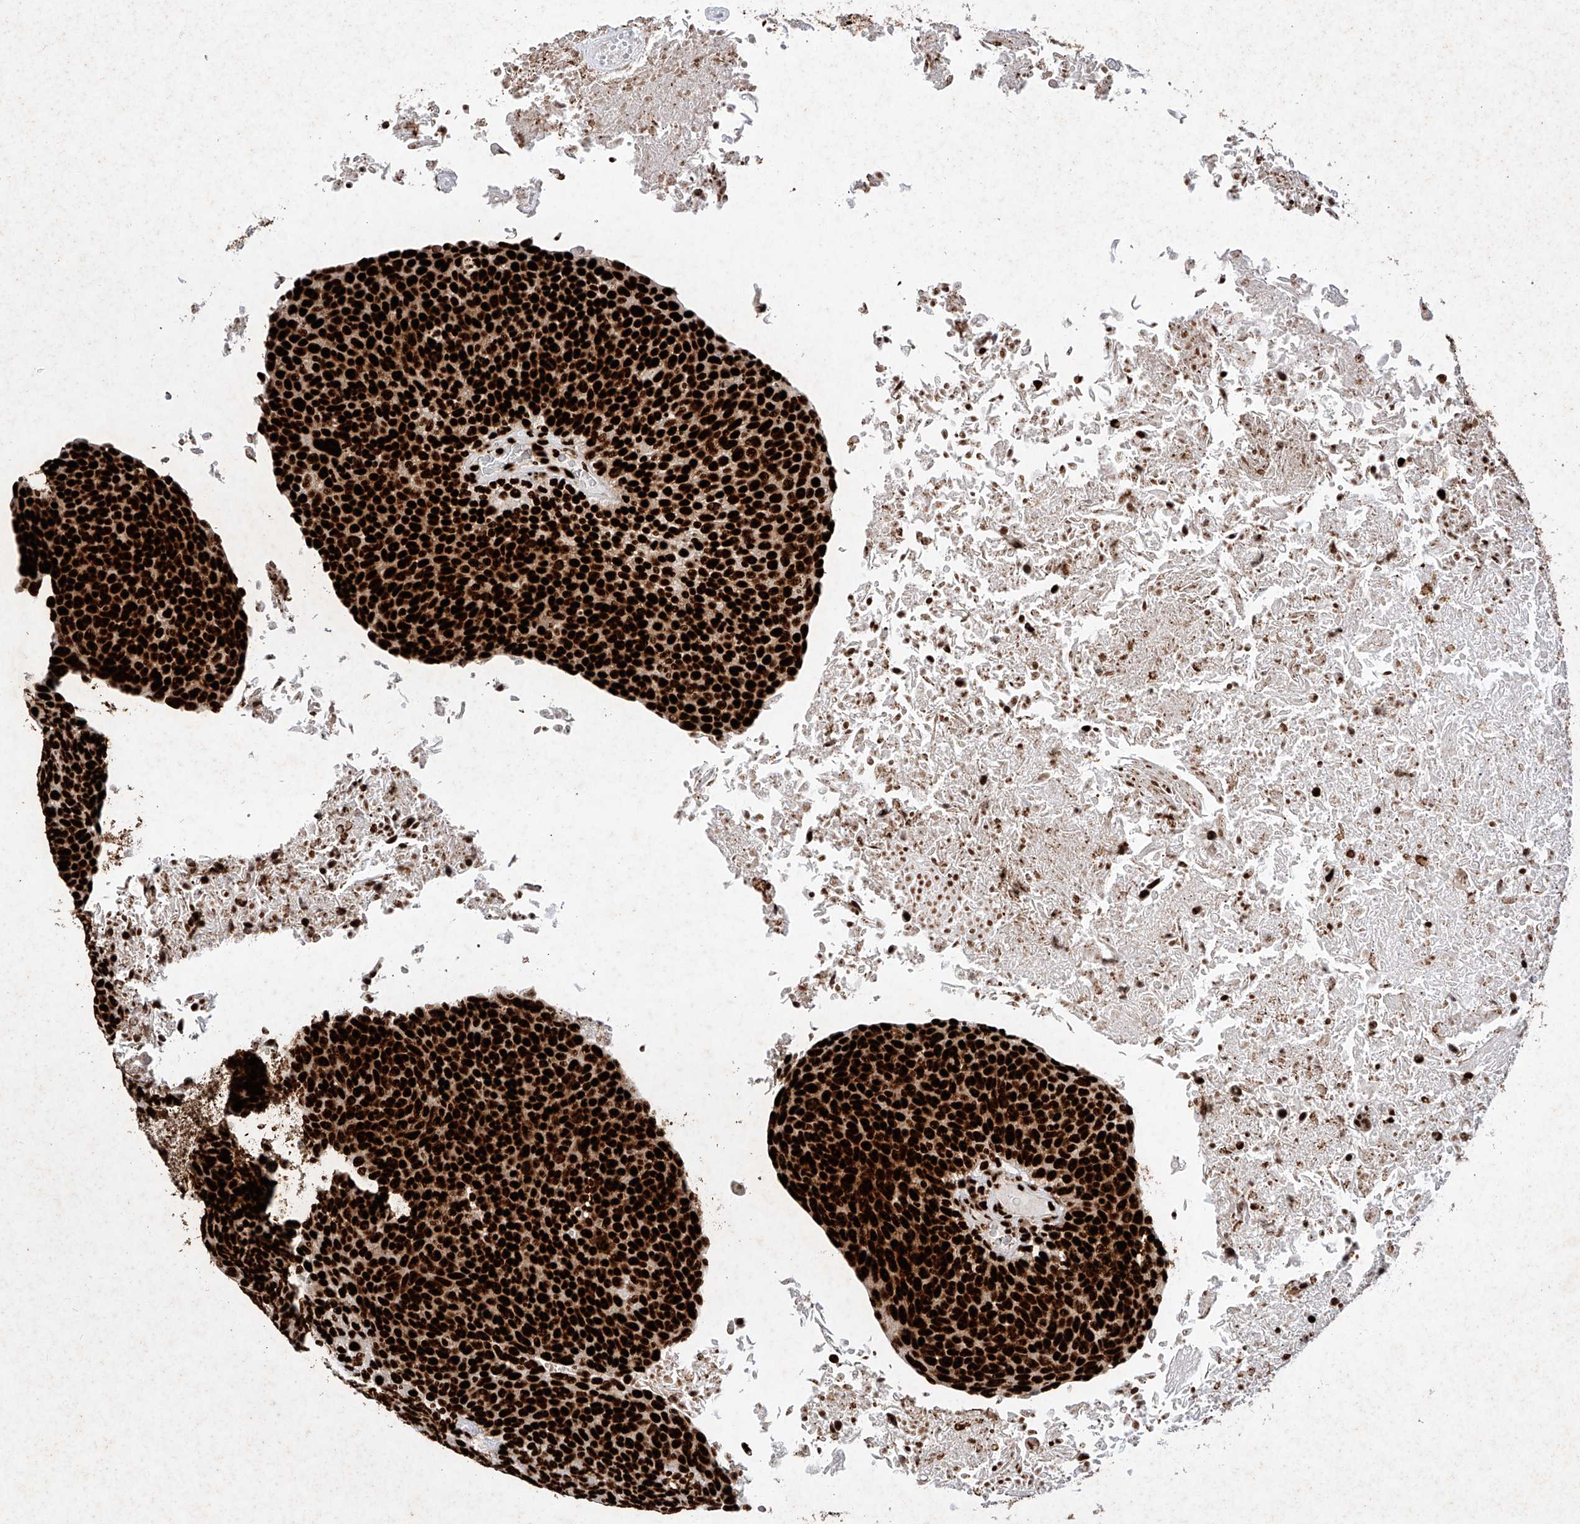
{"staining": {"intensity": "strong", "quantity": ">75%", "location": "nuclear"}, "tissue": "head and neck cancer", "cell_type": "Tumor cells", "image_type": "cancer", "snomed": [{"axis": "morphology", "description": "Squamous cell carcinoma, NOS"}, {"axis": "morphology", "description": "Squamous cell carcinoma, metastatic, NOS"}, {"axis": "topography", "description": "Lymph node"}, {"axis": "topography", "description": "Head-Neck"}], "caption": "IHC staining of head and neck cancer, which exhibits high levels of strong nuclear expression in approximately >75% of tumor cells indicating strong nuclear protein expression. The staining was performed using DAB (3,3'-diaminobenzidine) (brown) for protein detection and nuclei were counterstained in hematoxylin (blue).", "gene": "SRSF6", "patient": {"sex": "male", "age": 62}}